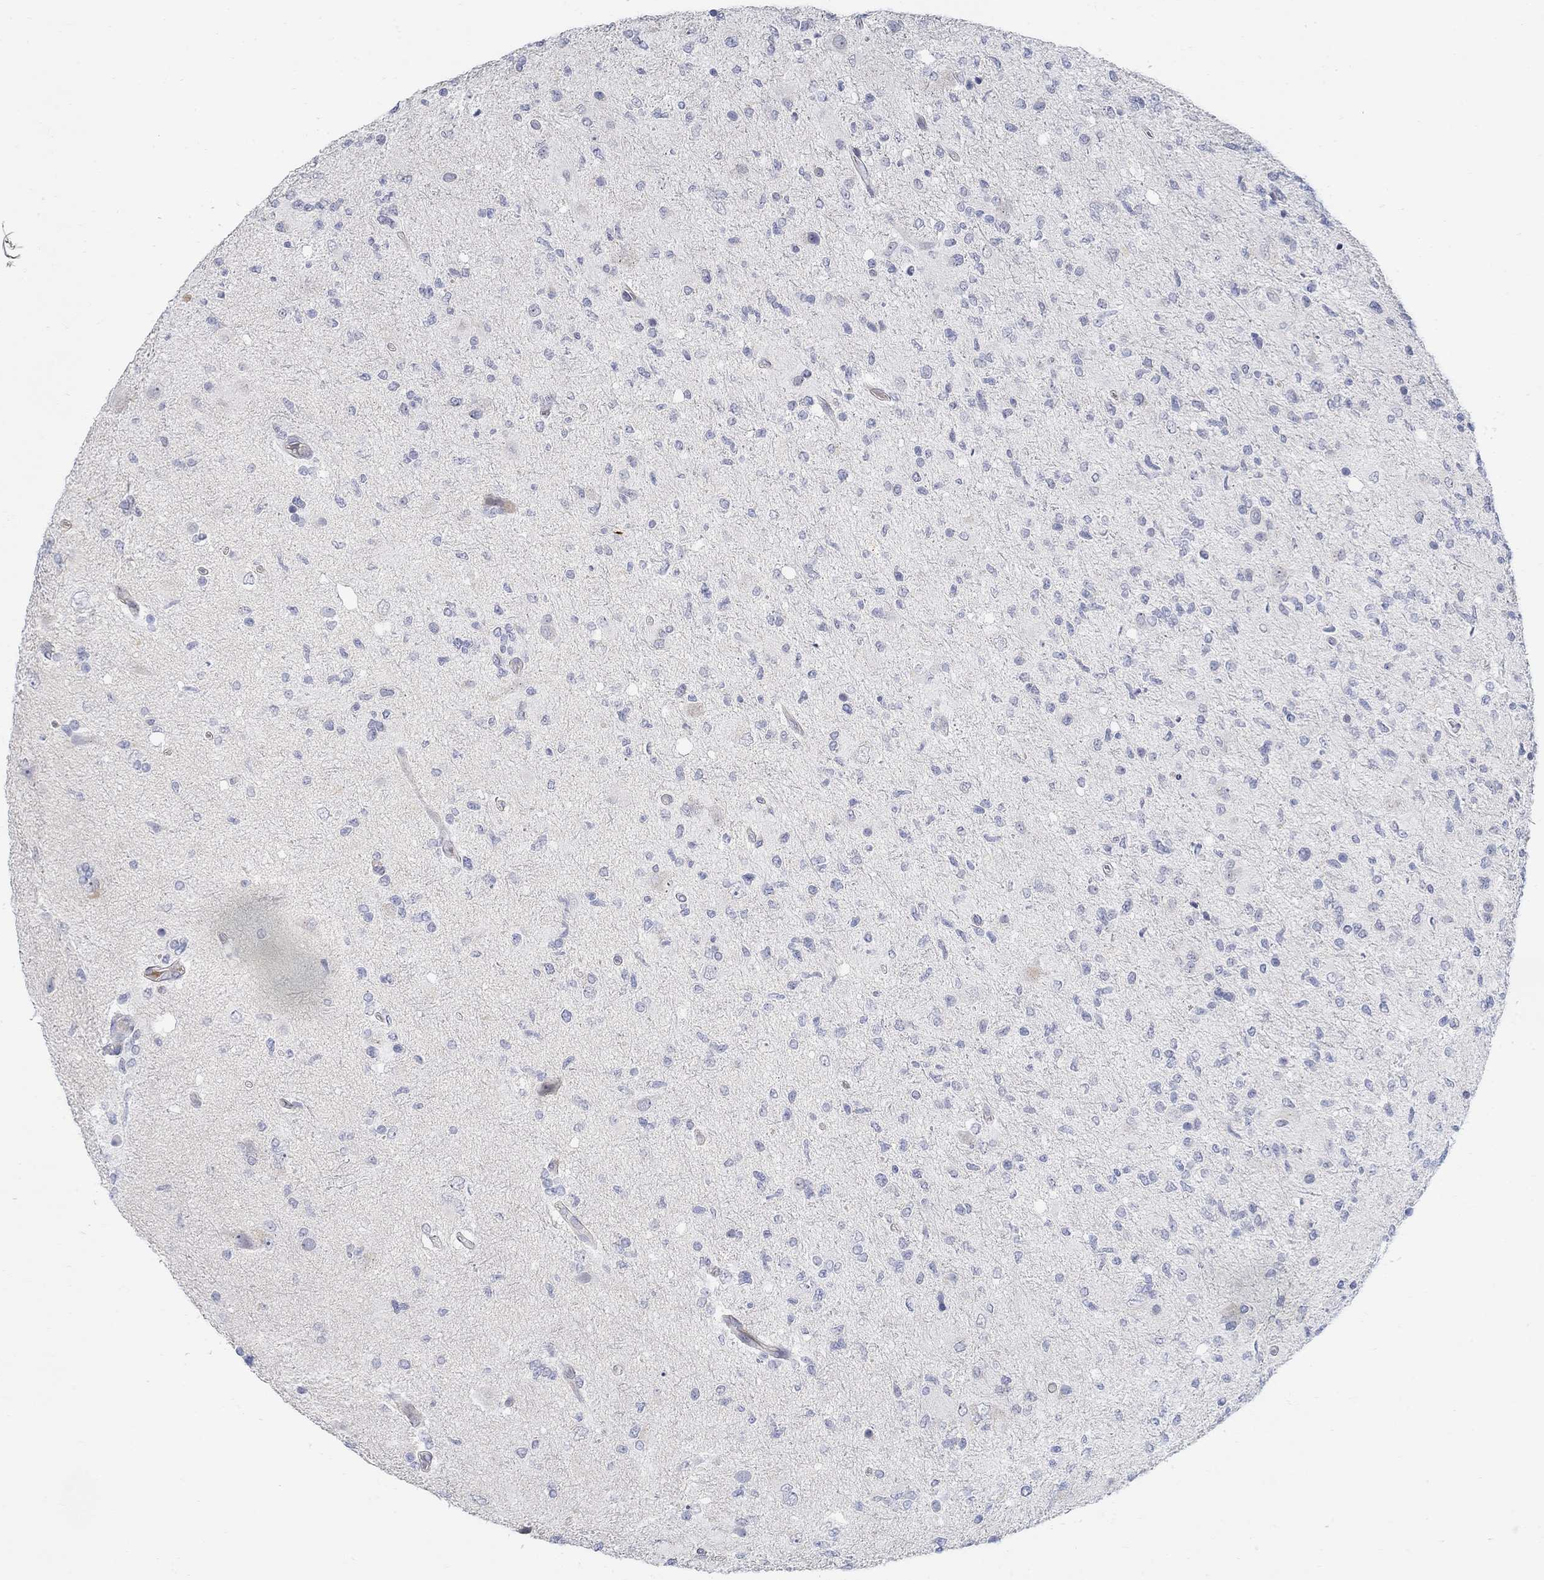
{"staining": {"intensity": "negative", "quantity": "none", "location": "none"}, "tissue": "glioma", "cell_type": "Tumor cells", "image_type": "cancer", "snomed": [{"axis": "morphology", "description": "Glioma, malignant, High grade"}, {"axis": "topography", "description": "Cerebral cortex"}], "caption": "Malignant glioma (high-grade) stained for a protein using IHC exhibits no expression tumor cells.", "gene": "ANO7", "patient": {"sex": "male", "age": 70}}